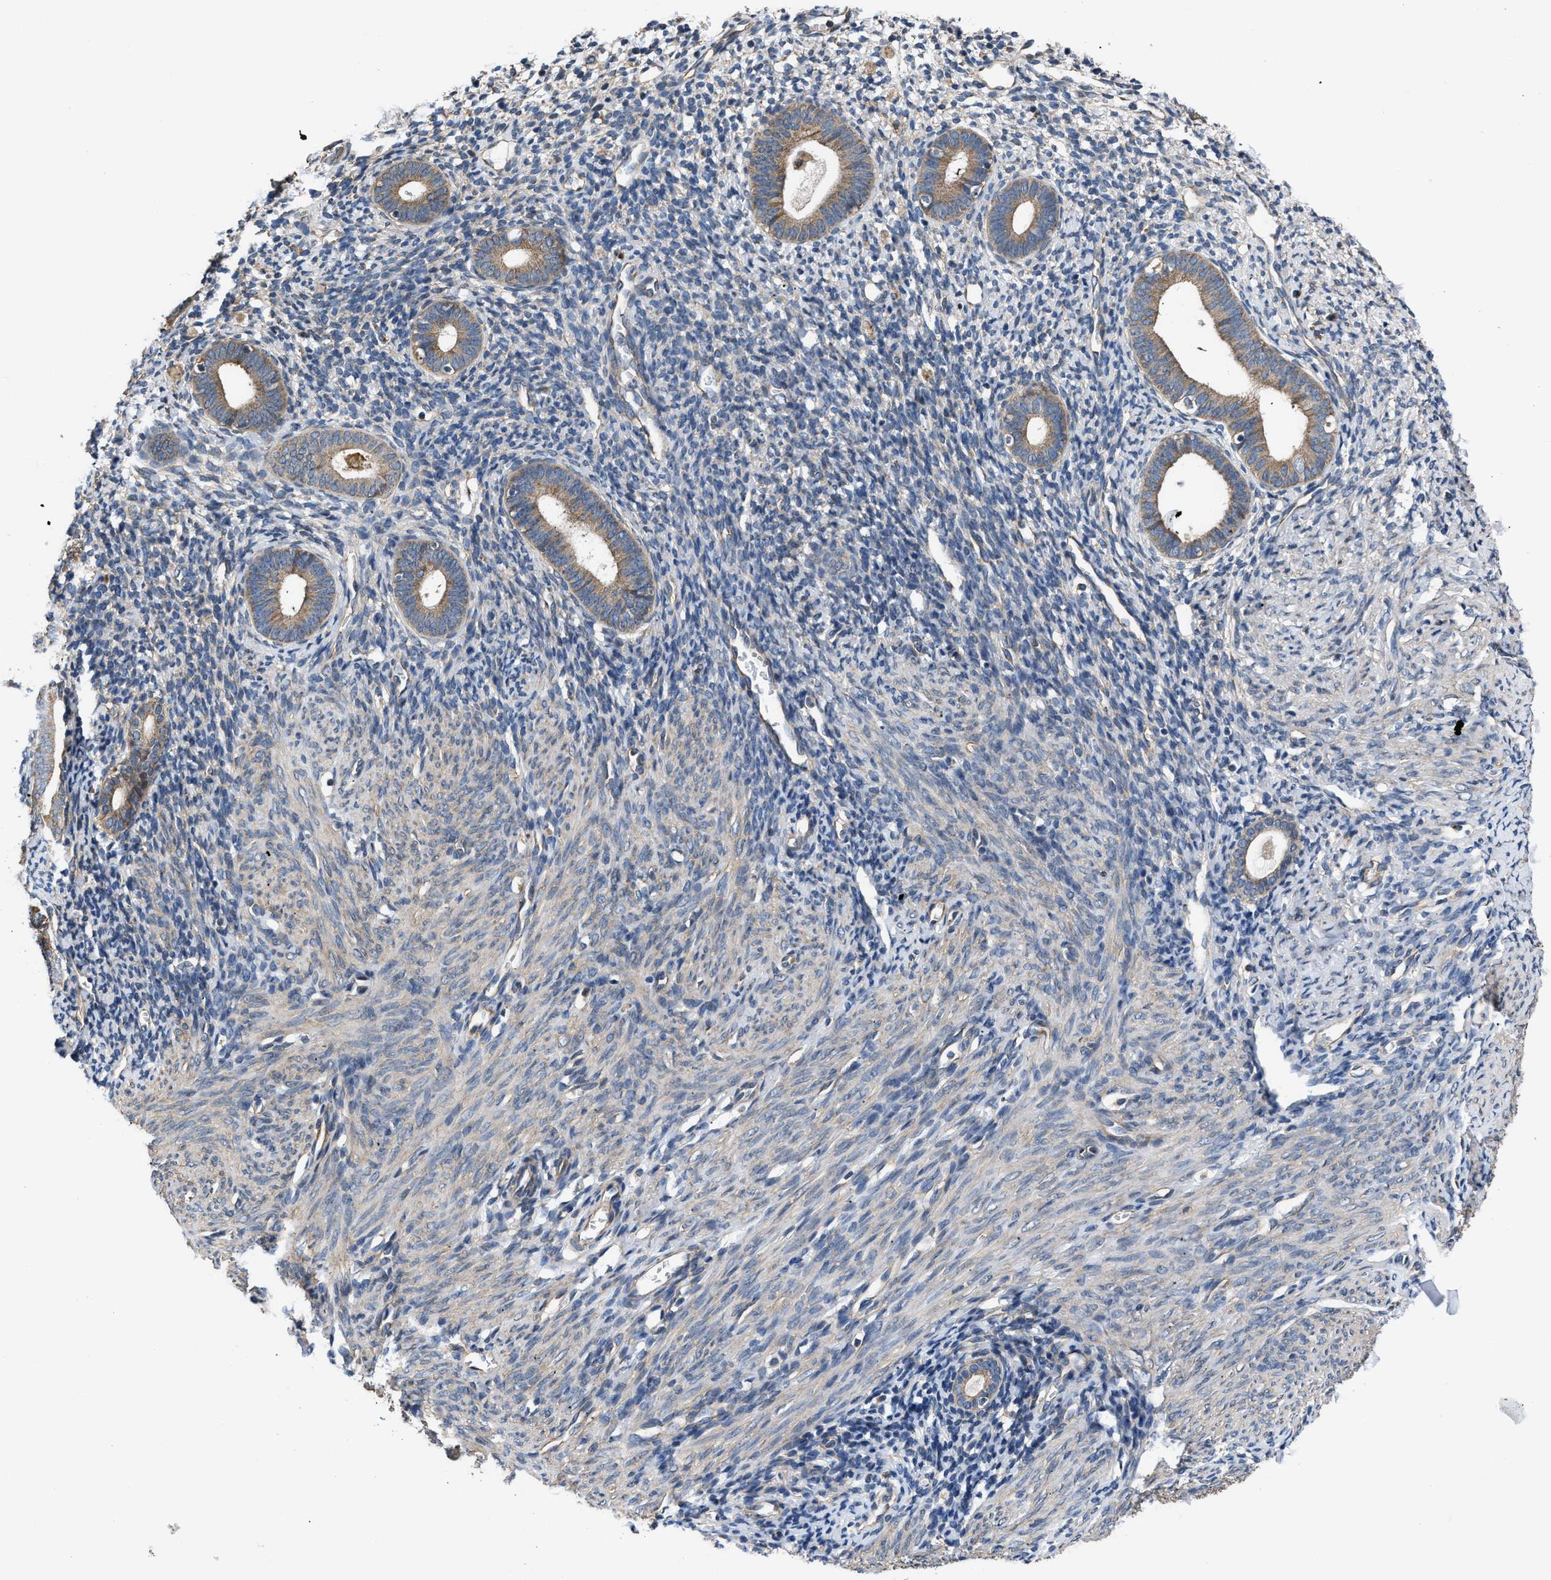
{"staining": {"intensity": "negative", "quantity": "none", "location": "none"}, "tissue": "endometrium", "cell_type": "Cells in endometrial stroma", "image_type": "normal", "snomed": [{"axis": "morphology", "description": "Normal tissue, NOS"}, {"axis": "morphology", "description": "Adenocarcinoma, NOS"}, {"axis": "topography", "description": "Endometrium"}], "caption": "Unremarkable endometrium was stained to show a protein in brown. There is no significant staining in cells in endometrial stroma. (DAB immunohistochemistry with hematoxylin counter stain).", "gene": "CEP128", "patient": {"sex": "female", "age": 57}}